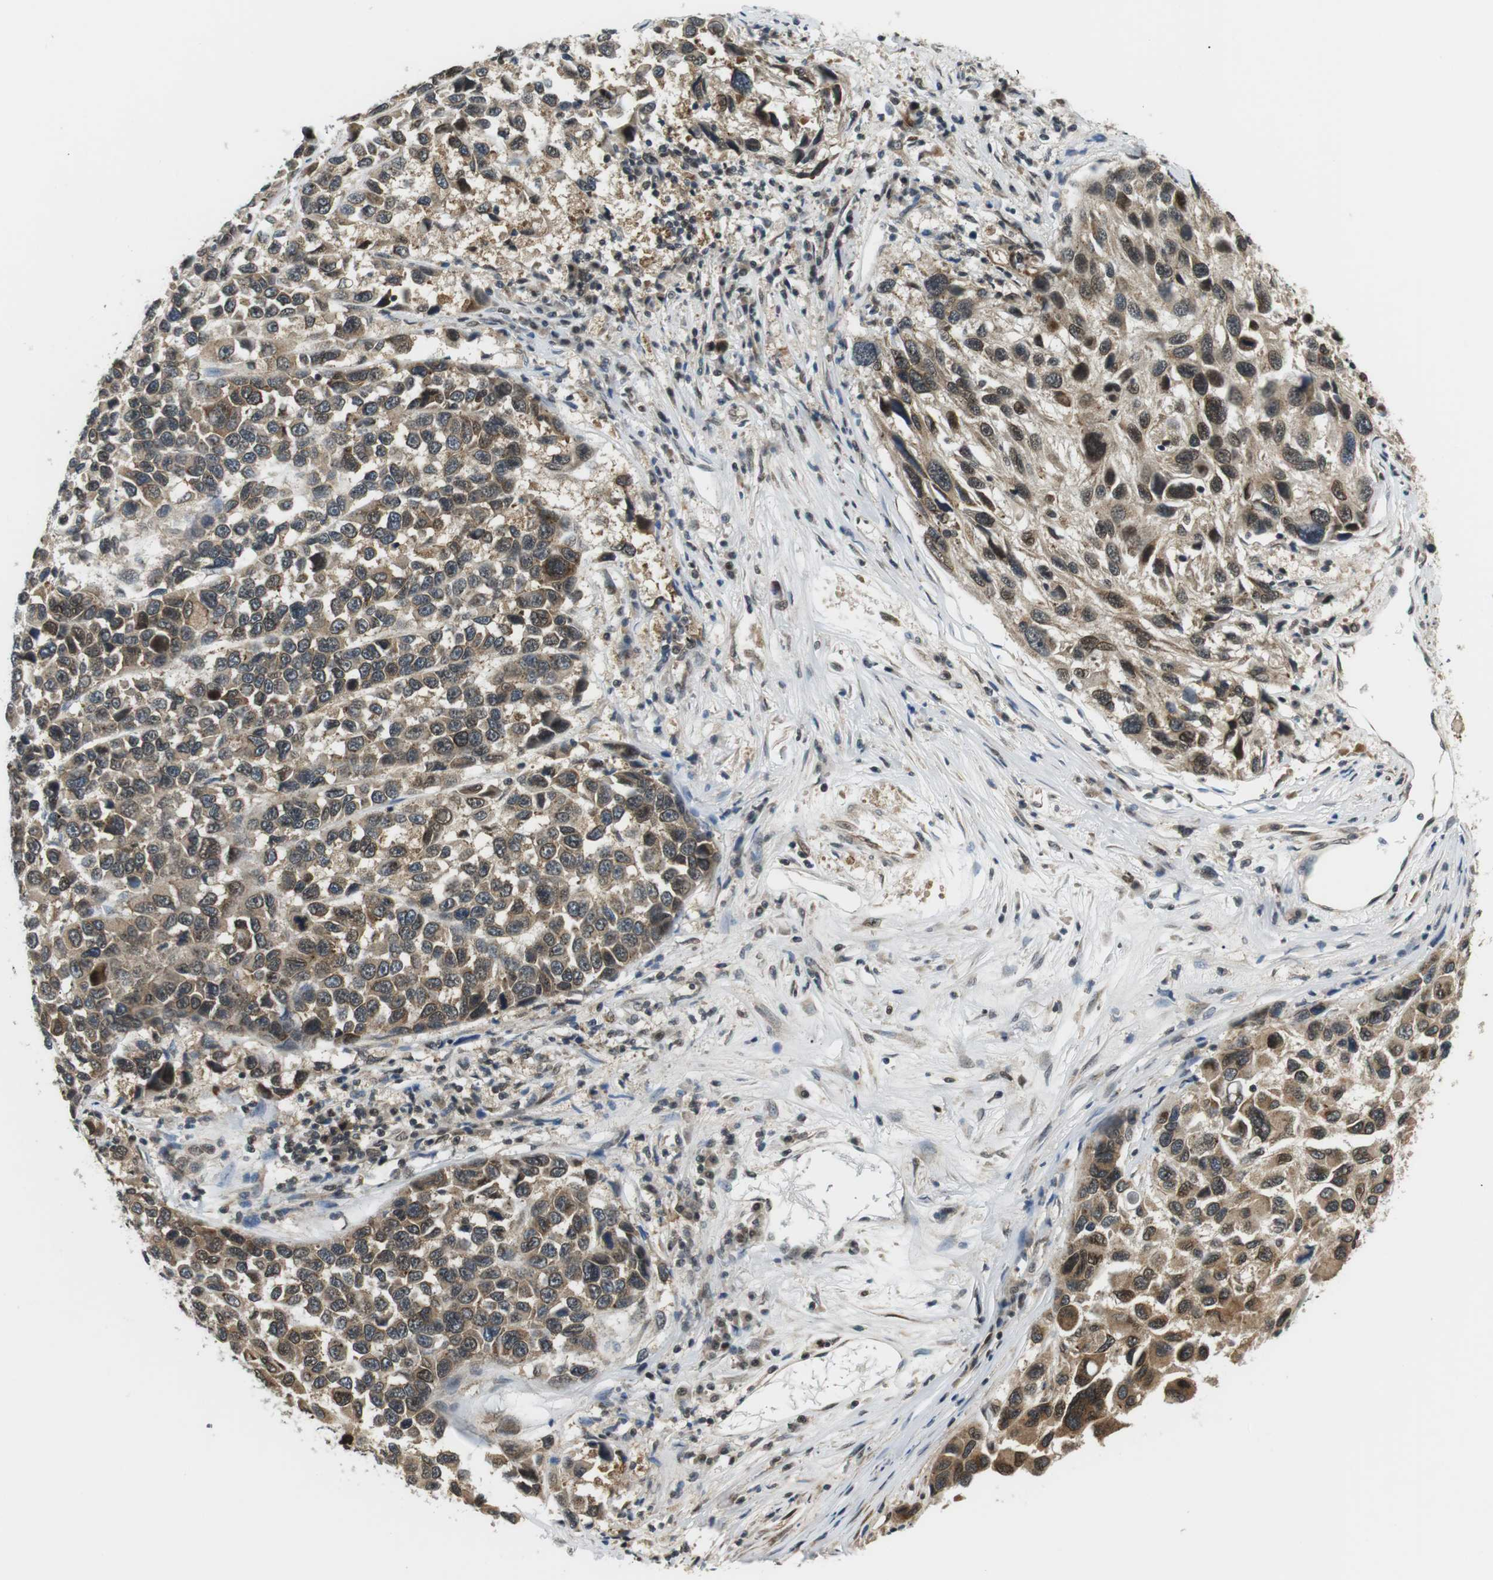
{"staining": {"intensity": "moderate", "quantity": ">75%", "location": "cytoplasmic/membranous,nuclear"}, "tissue": "melanoma", "cell_type": "Tumor cells", "image_type": "cancer", "snomed": [{"axis": "morphology", "description": "Malignant melanoma, NOS"}, {"axis": "topography", "description": "Skin"}], "caption": "Protein expression analysis of human melanoma reveals moderate cytoplasmic/membranous and nuclear positivity in approximately >75% of tumor cells. The staining is performed using DAB (3,3'-diaminobenzidine) brown chromogen to label protein expression. The nuclei are counter-stained blue using hematoxylin.", "gene": "CSNK2B", "patient": {"sex": "male", "age": 53}}